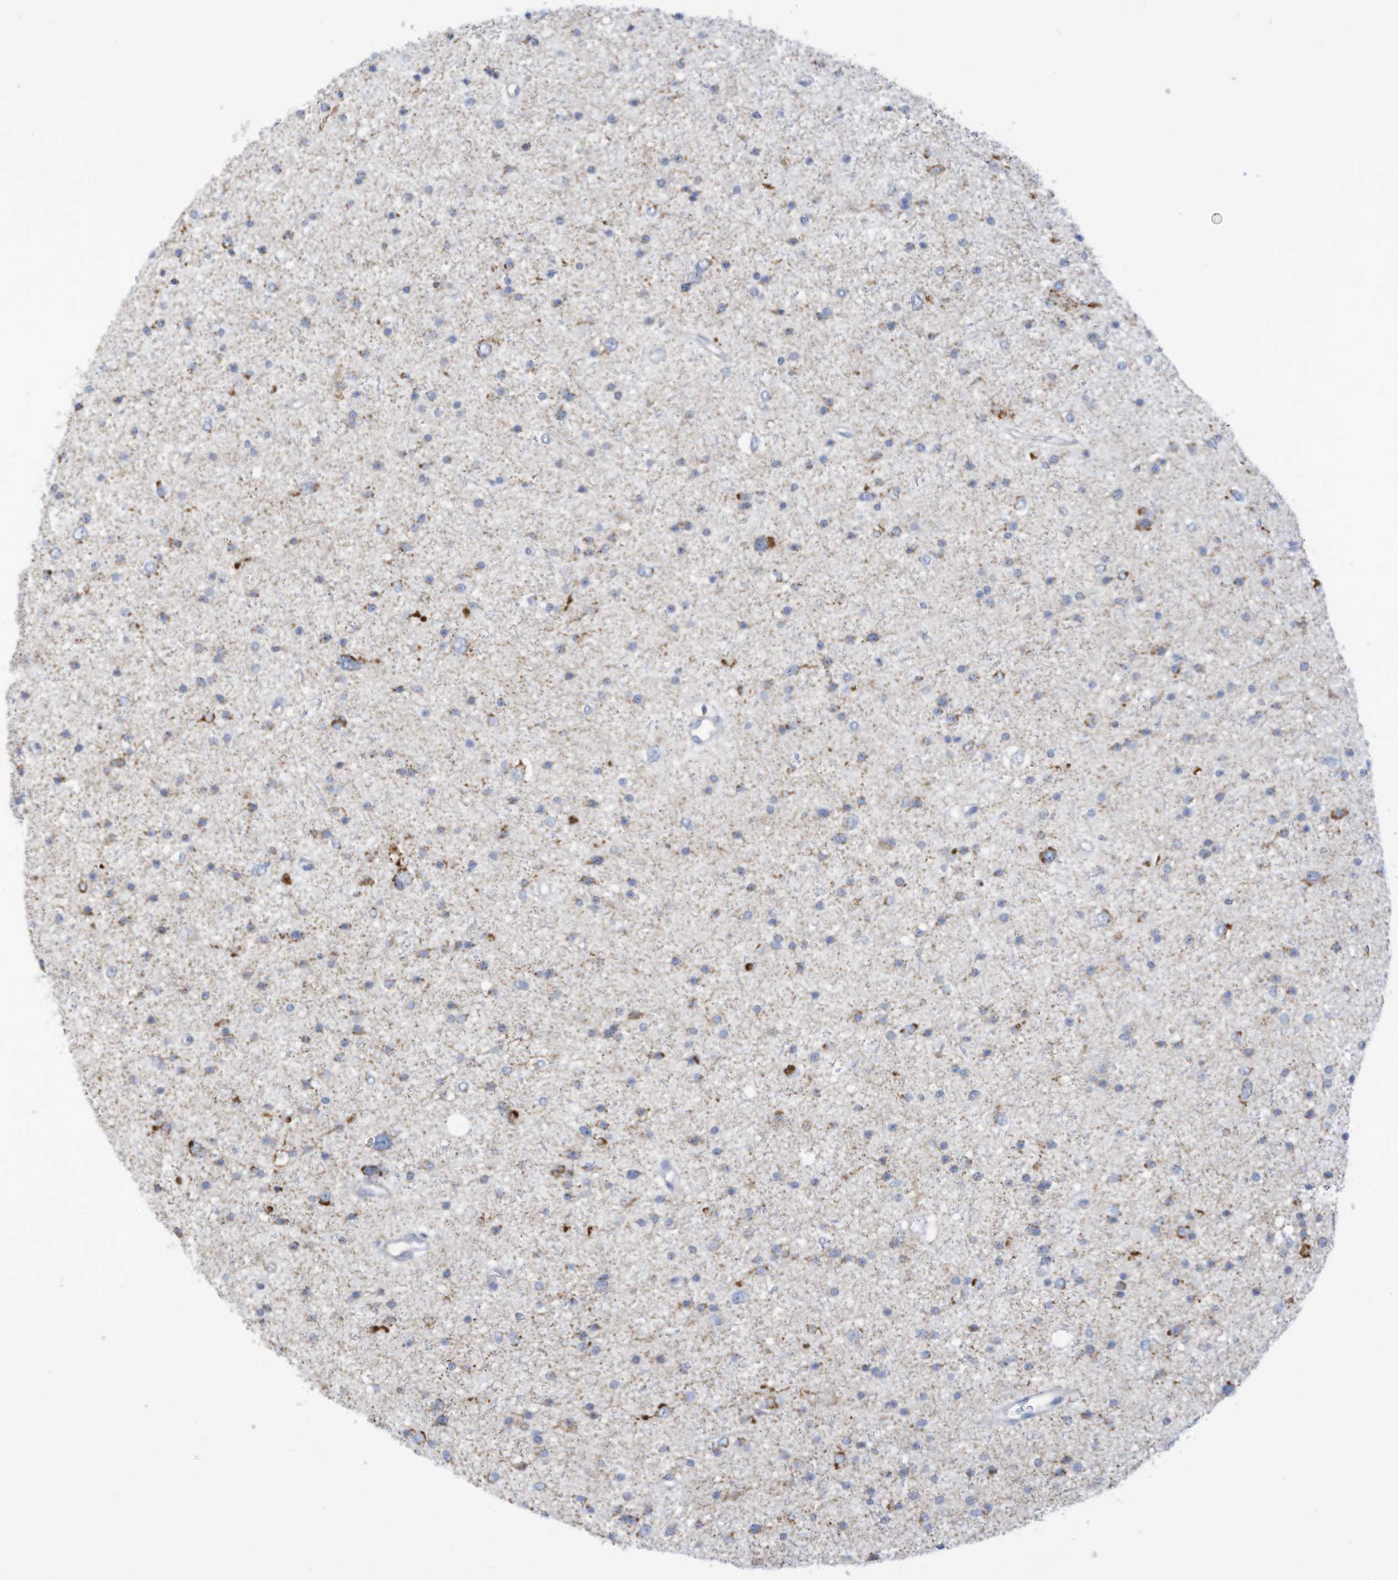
{"staining": {"intensity": "negative", "quantity": "none", "location": "none"}, "tissue": "glioma", "cell_type": "Tumor cells", "image_type": "cancer", "snomed": [{"axis": "morphology", "description": "Glioma, malignant, Low grade"}, {"axis": "topography", "description": "Brain"}], "caption": "Histopathology image shows no significant protein positivity in tumor cells of malignant low-grade glioma. The staining was performed using DAB to visualize the protein expression in brown, while the nuclei were stained in blue with hematoxylin (Magnification: 20x).", "gene": "NLN", "patient": {"sex": "female", "age": 37}}